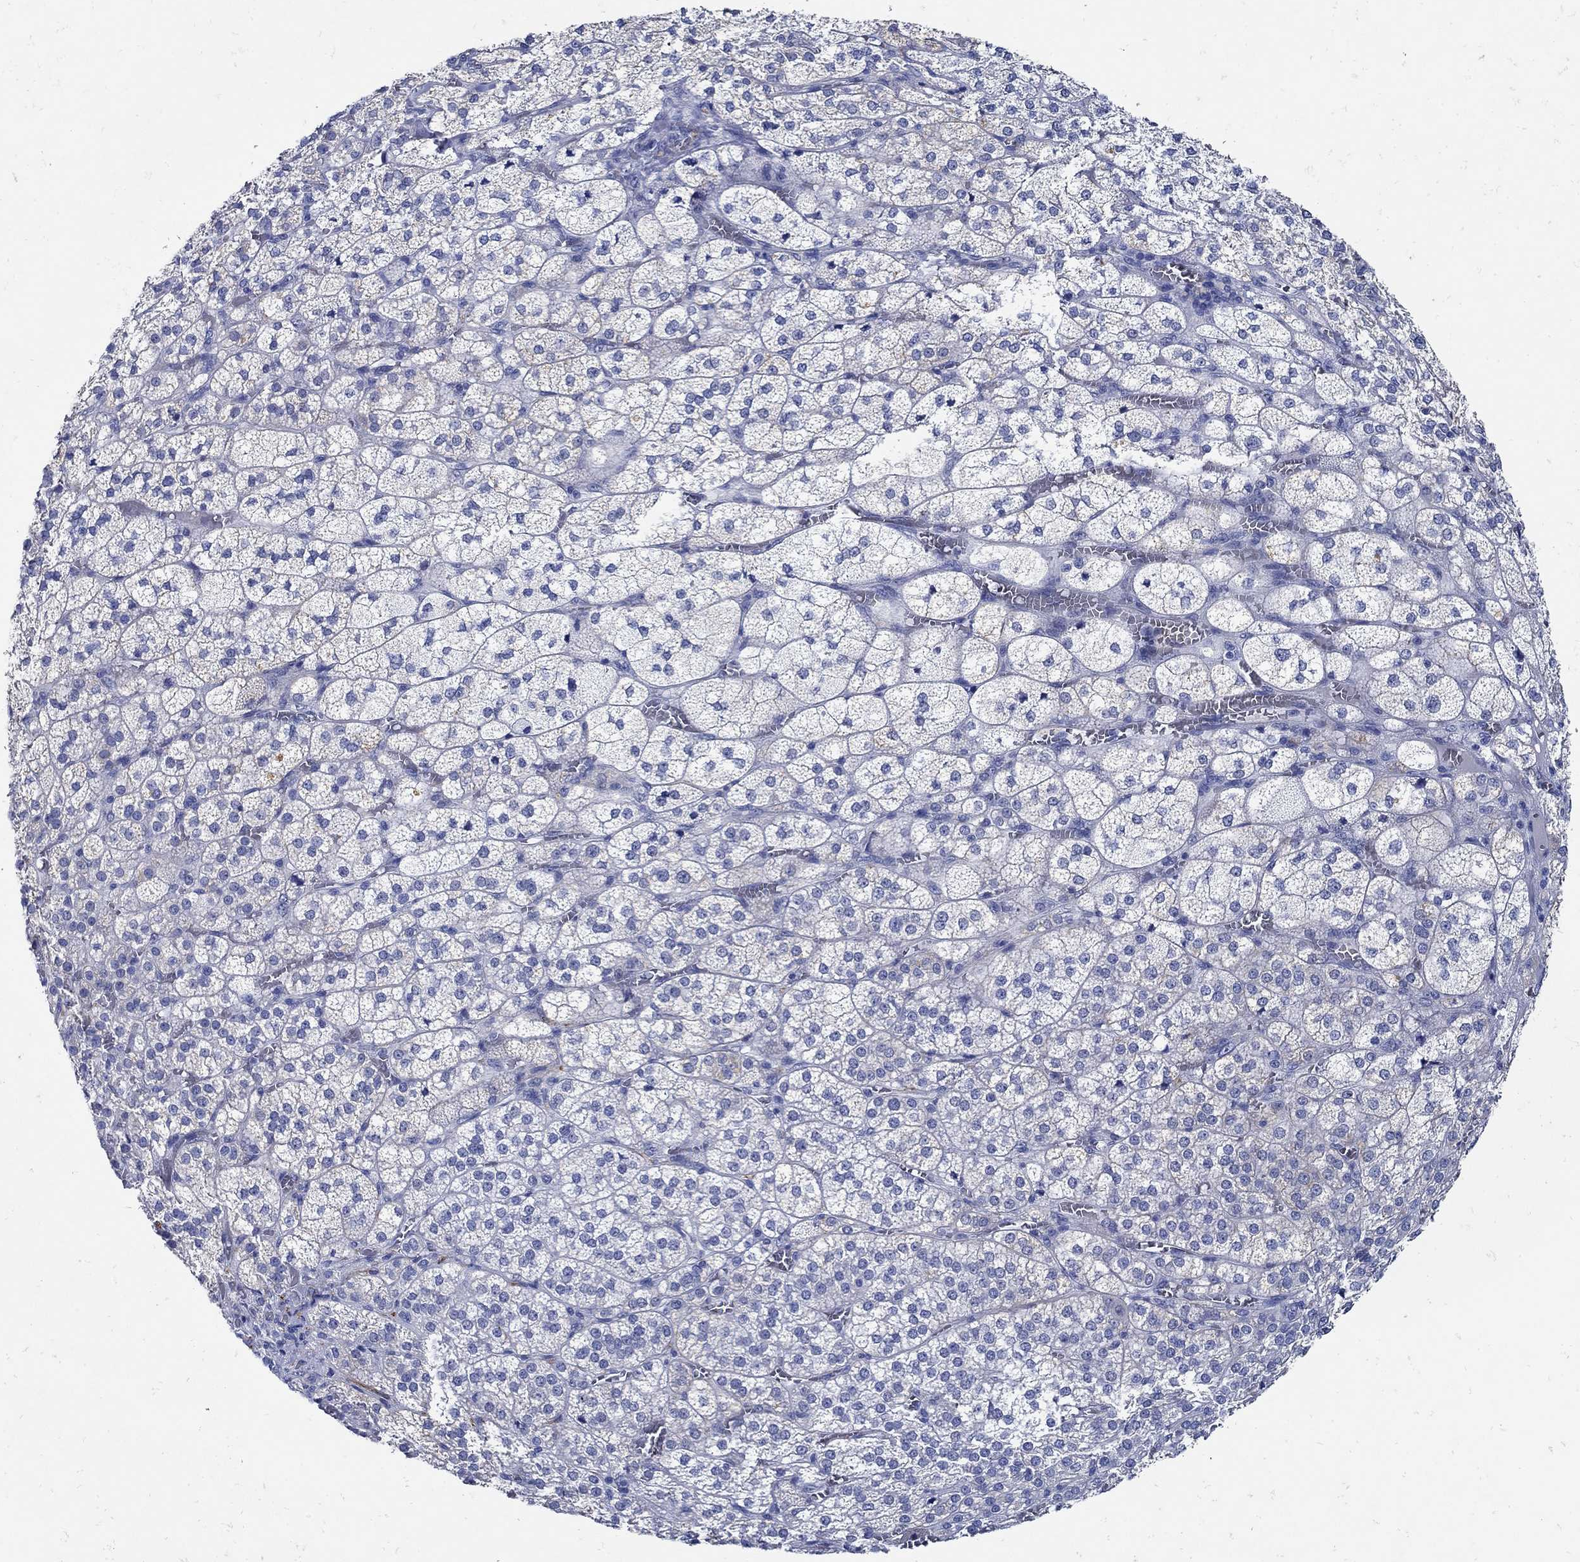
{"staining": {"intensity": "negative", "quantity": "none", "location": "none"}, "tissue": "adrenal gland", "cell_type": "Glandular cells", "image_type": "normal", "snomed": [{"axis": "morphology", "description": "Normal tissue, NOS"}, {"axis": "topography", "description": "Adrenal gland"}], "caption": "Immunohistochemistry photomicrograph of normal adrenal gland: adrenal gland stained with DAB demonstrates no significant protein positivity in glandular cells.", "gene": "NOS1", "patient": {"sex": "female", "age": 60}}